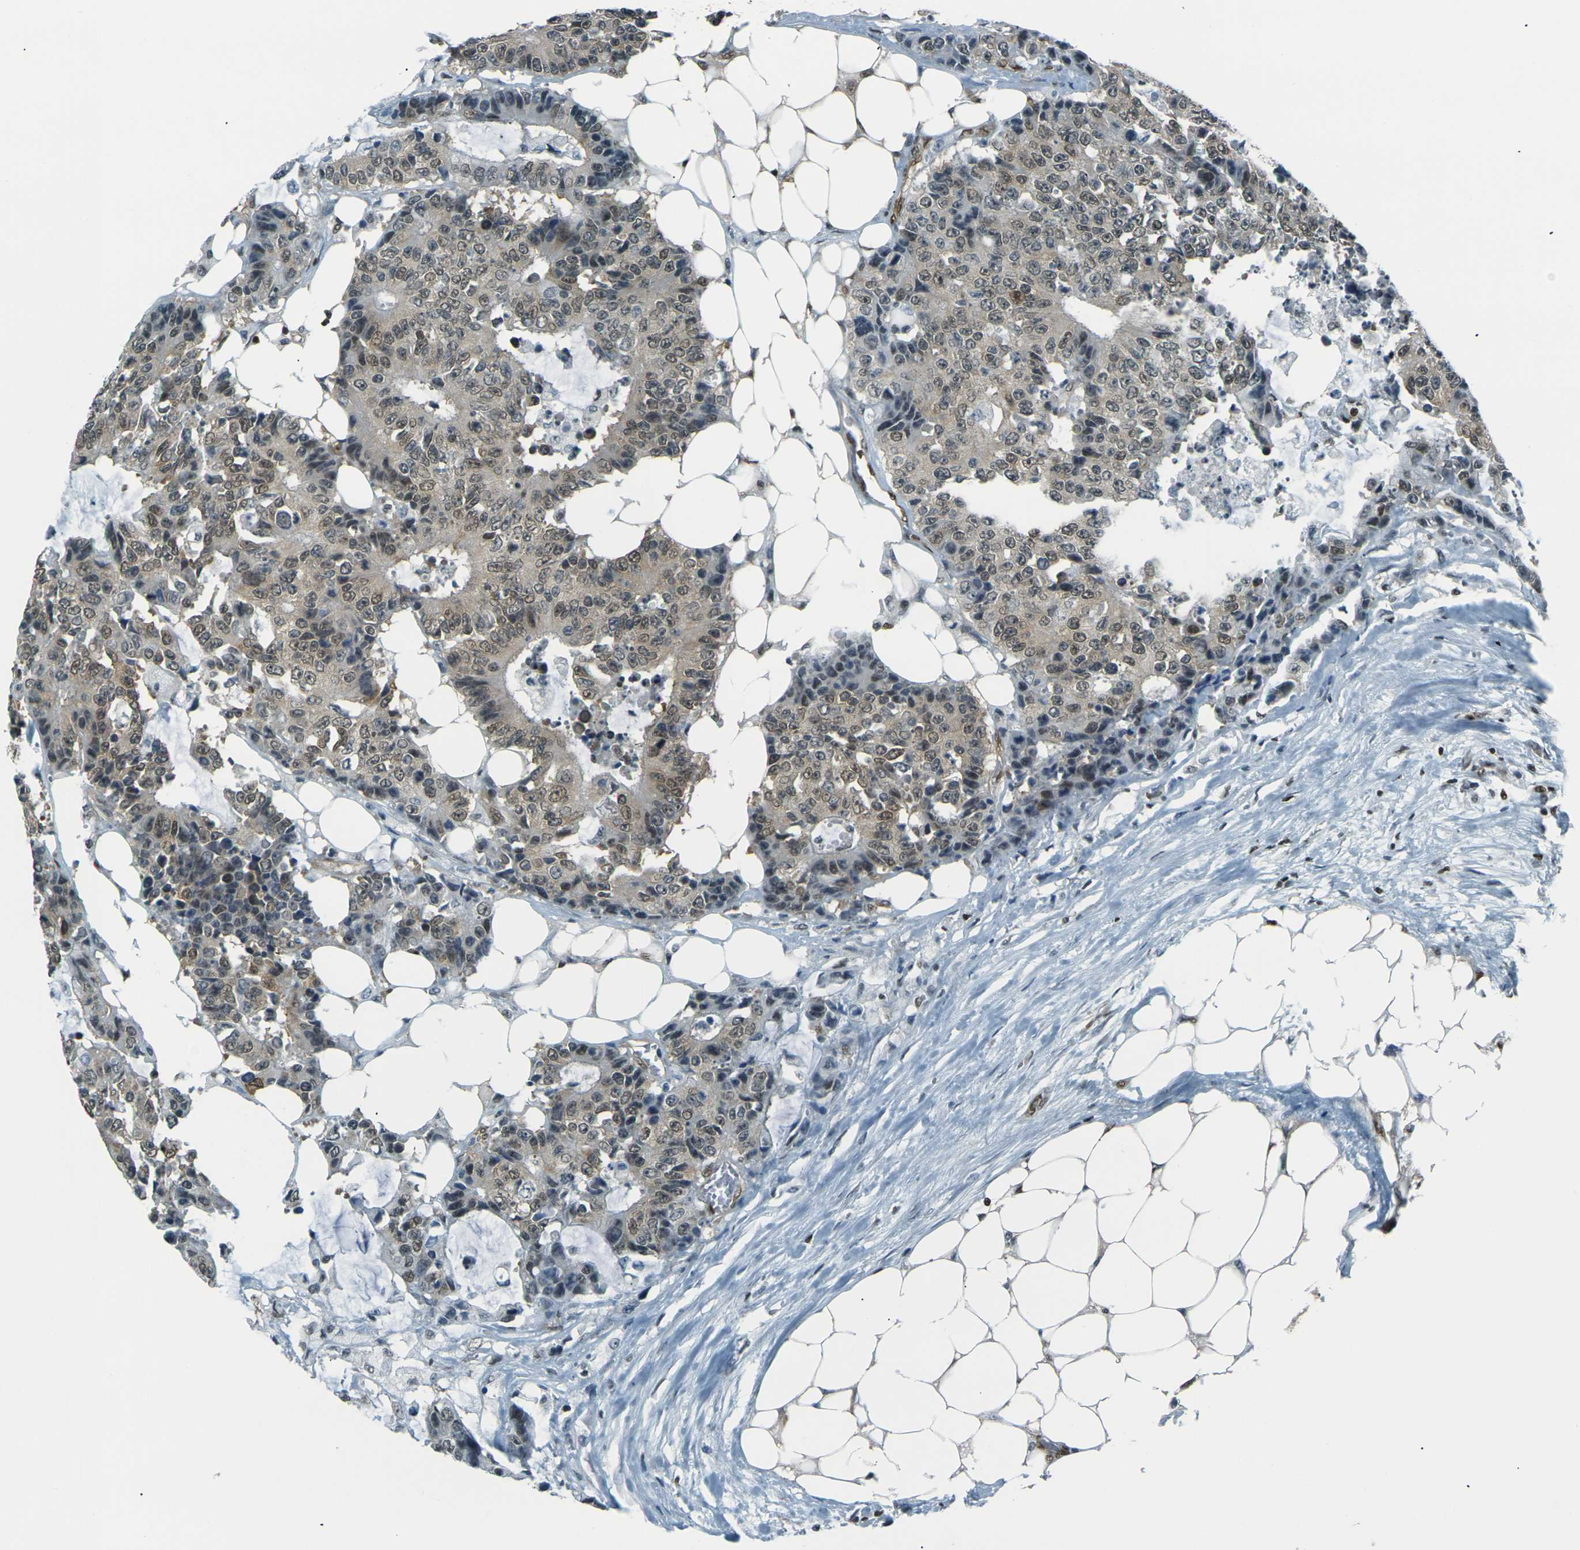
{"staining": {"intensity": "moderate", "quantity": "25%-75%", "location": "cytoplasmic/membranous,nuclear"}, "tissue": "colorectal cancer", "cell_type": "Tumor cells", "image_type": "cancer", "snomed": [{"axis": "morphology", "description": "Adenocarcinoma, NOS"}, {"axis": "topography", "description": "Colon"}], "caption": "Immunohistochemical staining of colorectal adenocarcinoma shows medium levels of moderate cytoplasmic/membranous and nuclear expression in approximately 25%-75% of tumor cells.", "gene": "NHEJ1", "patient": {"sex": "female", "age": 86}}